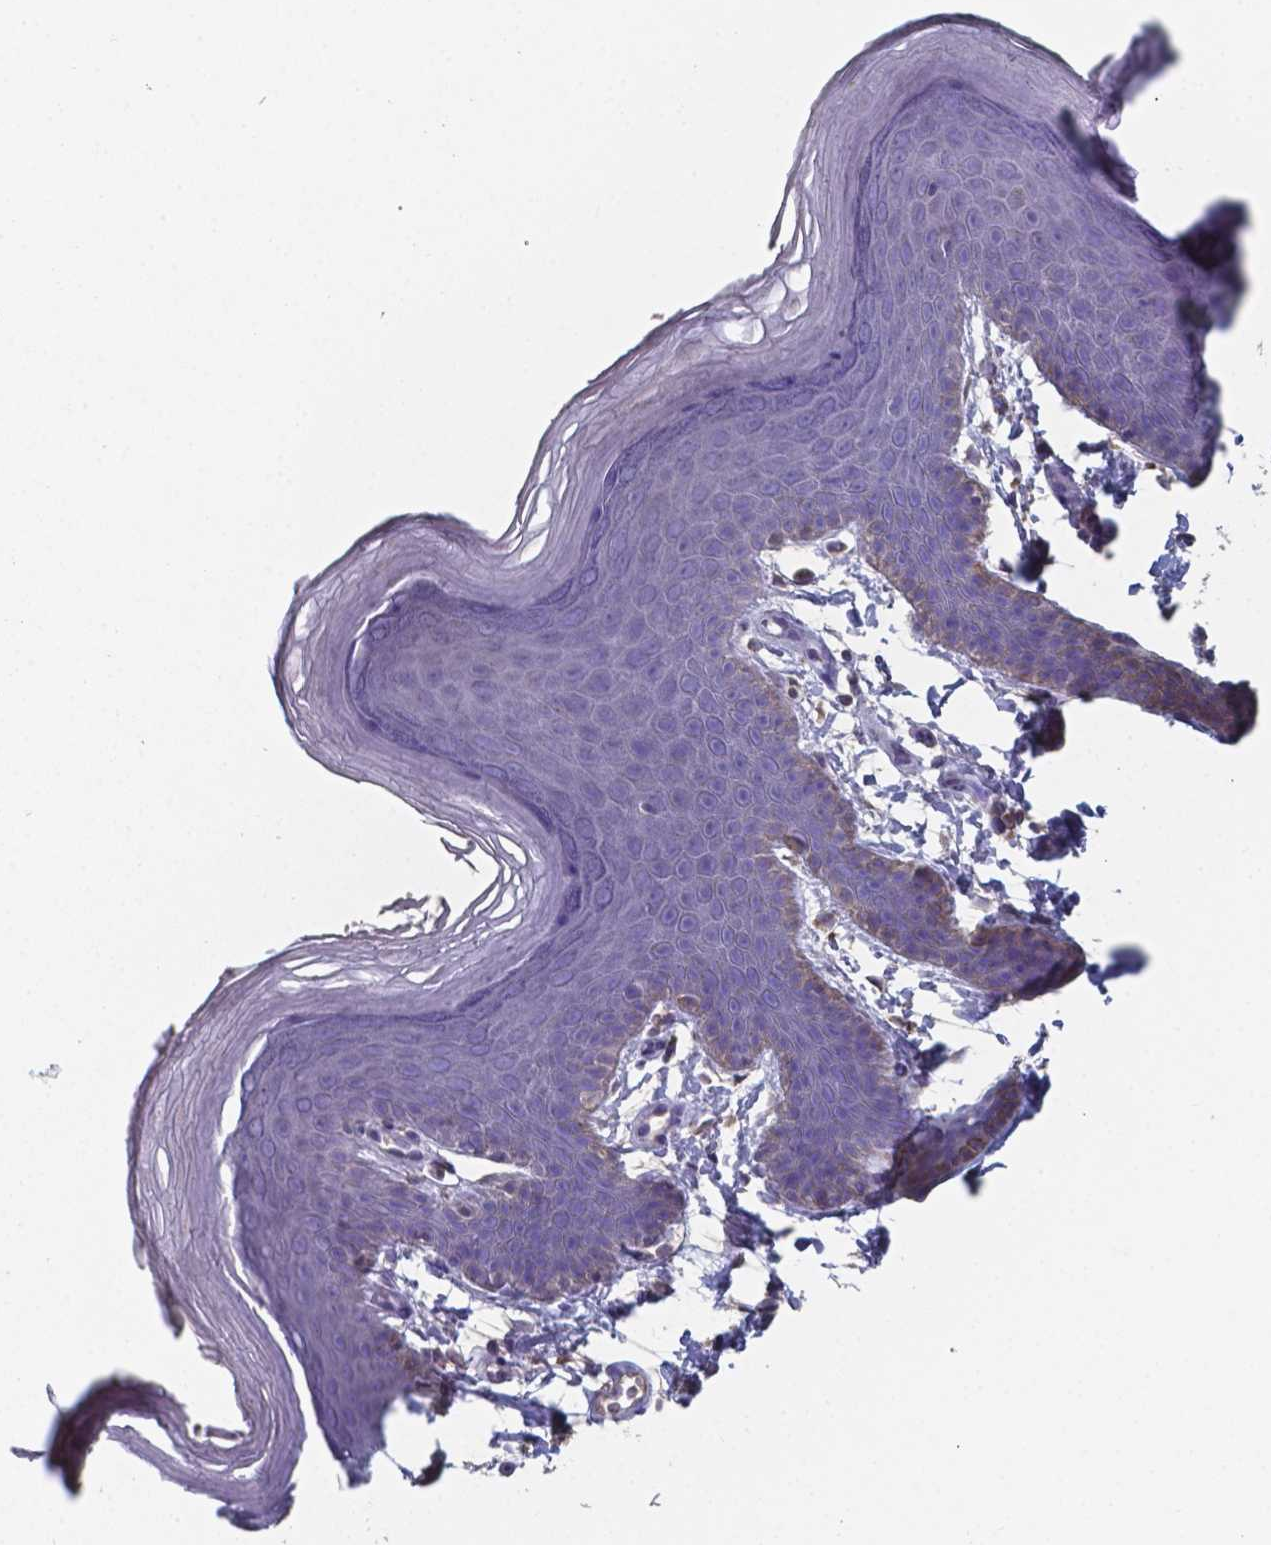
{"staining": {"intensity": "negative", "quantity": "none", "location": "none"}, "tissue": "skin", "cell_type": "Epidermal cells", "image_type": "normal", "snomed": [{"axis": "morphology", "description": "Normal tissue, NOS"}, {"axis": "topography", "description": "Anal"}], "caption": "A histopathology image of skin stained for a protein demonstrates no brown staining in epidermal cells.", "gene": "FOXJ1", "patient": {"sex": "male", "age": 53}}